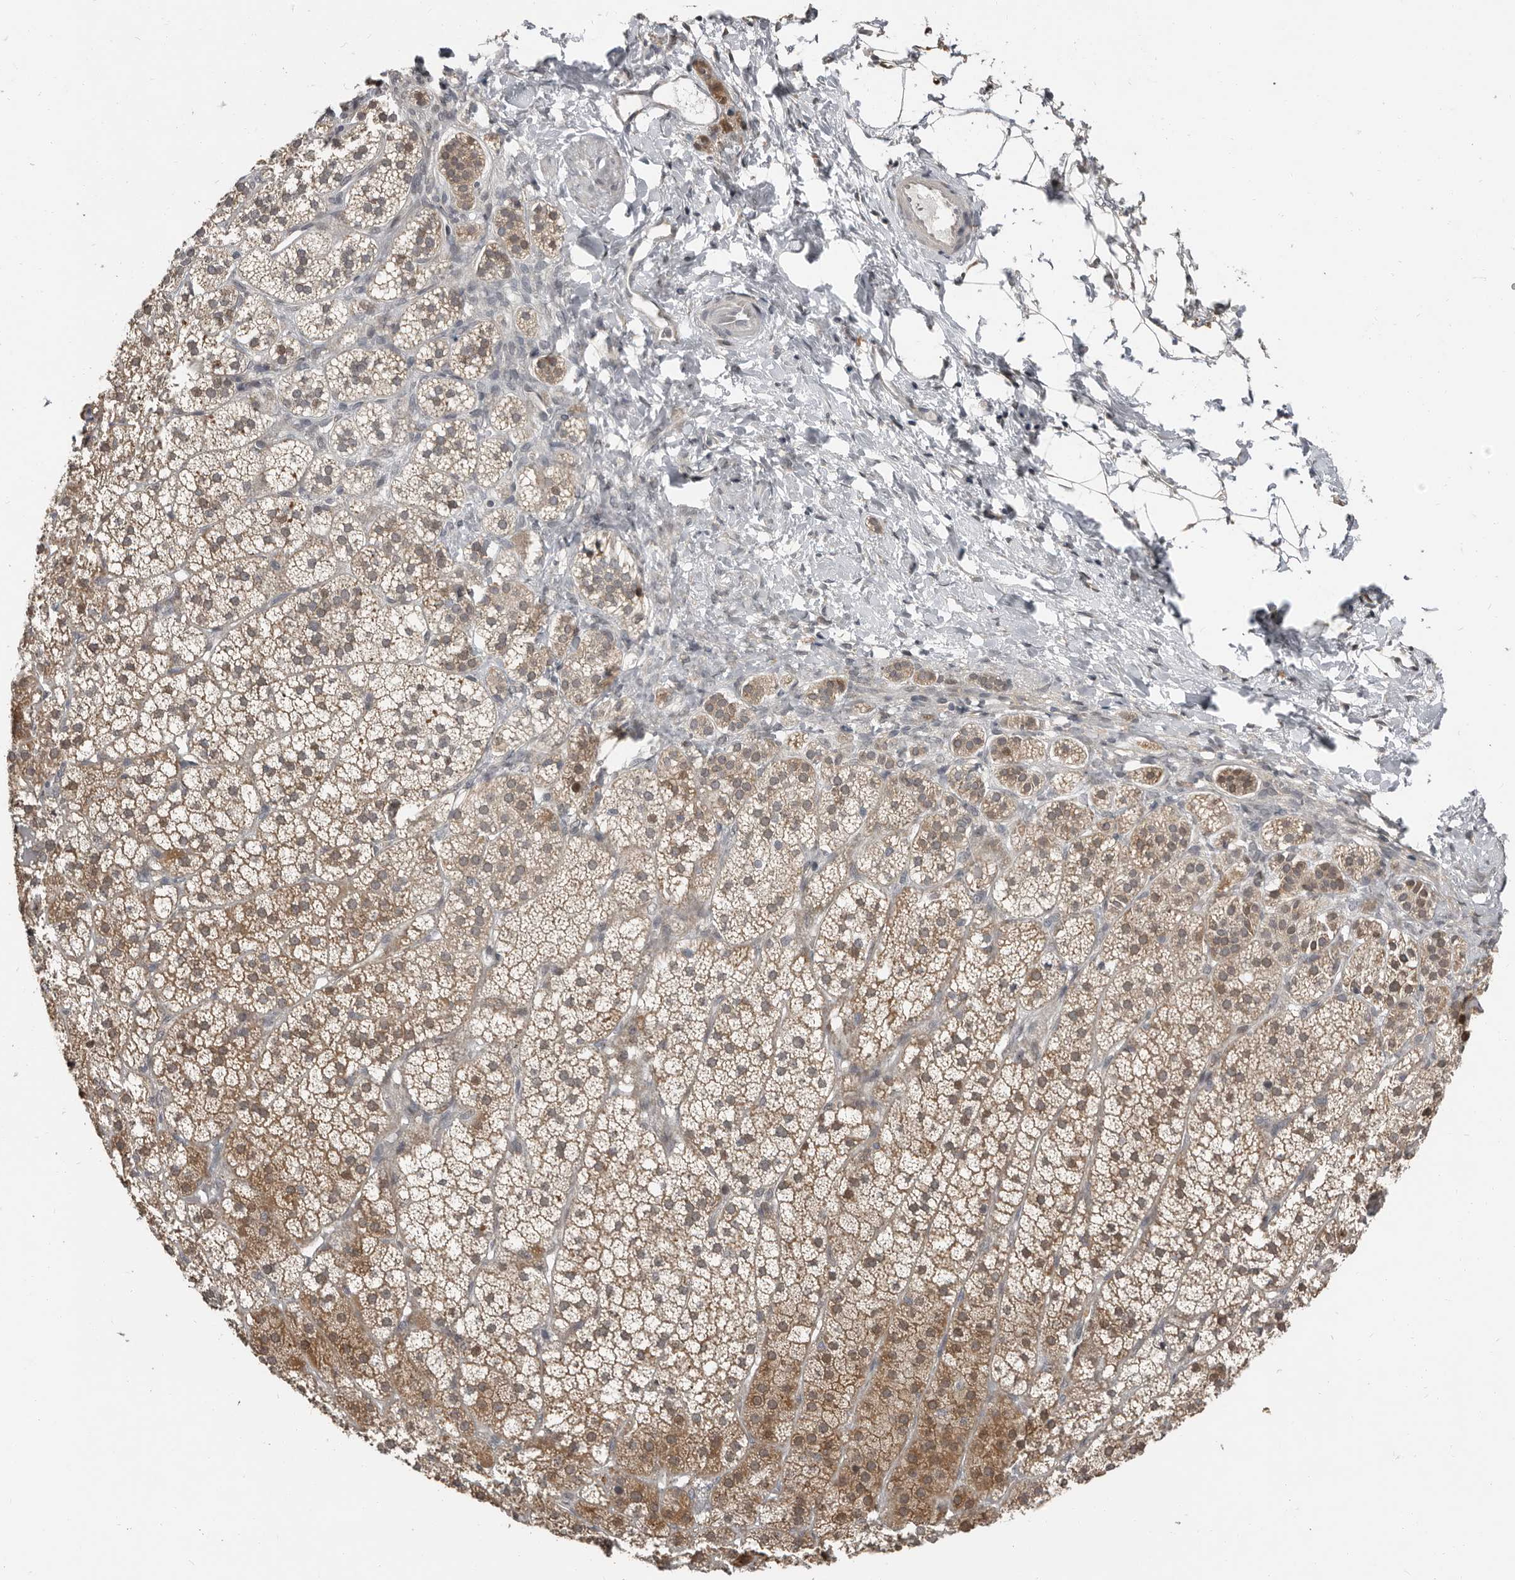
{"staining": {"intensity": "strong", "quantity": "<25%", "location": "cytoplasmic/membranous"}, "tissue": "adrenal gland", "cell_type": "Glandular cells", "image_type": "normal", "snomed": [{"axis": "morphology", "description": "Normal tissue, NOS"}, {"axis": "topography", "description": "Adrenal gland"}], "caption": "IHC of benign human adrenal gland displays medium levels of strong cytoplasmic/membranous positivity in about <25% of glandular cells.", "gene": "APOL6", "patient": {"sex": "female", "age": 44}}